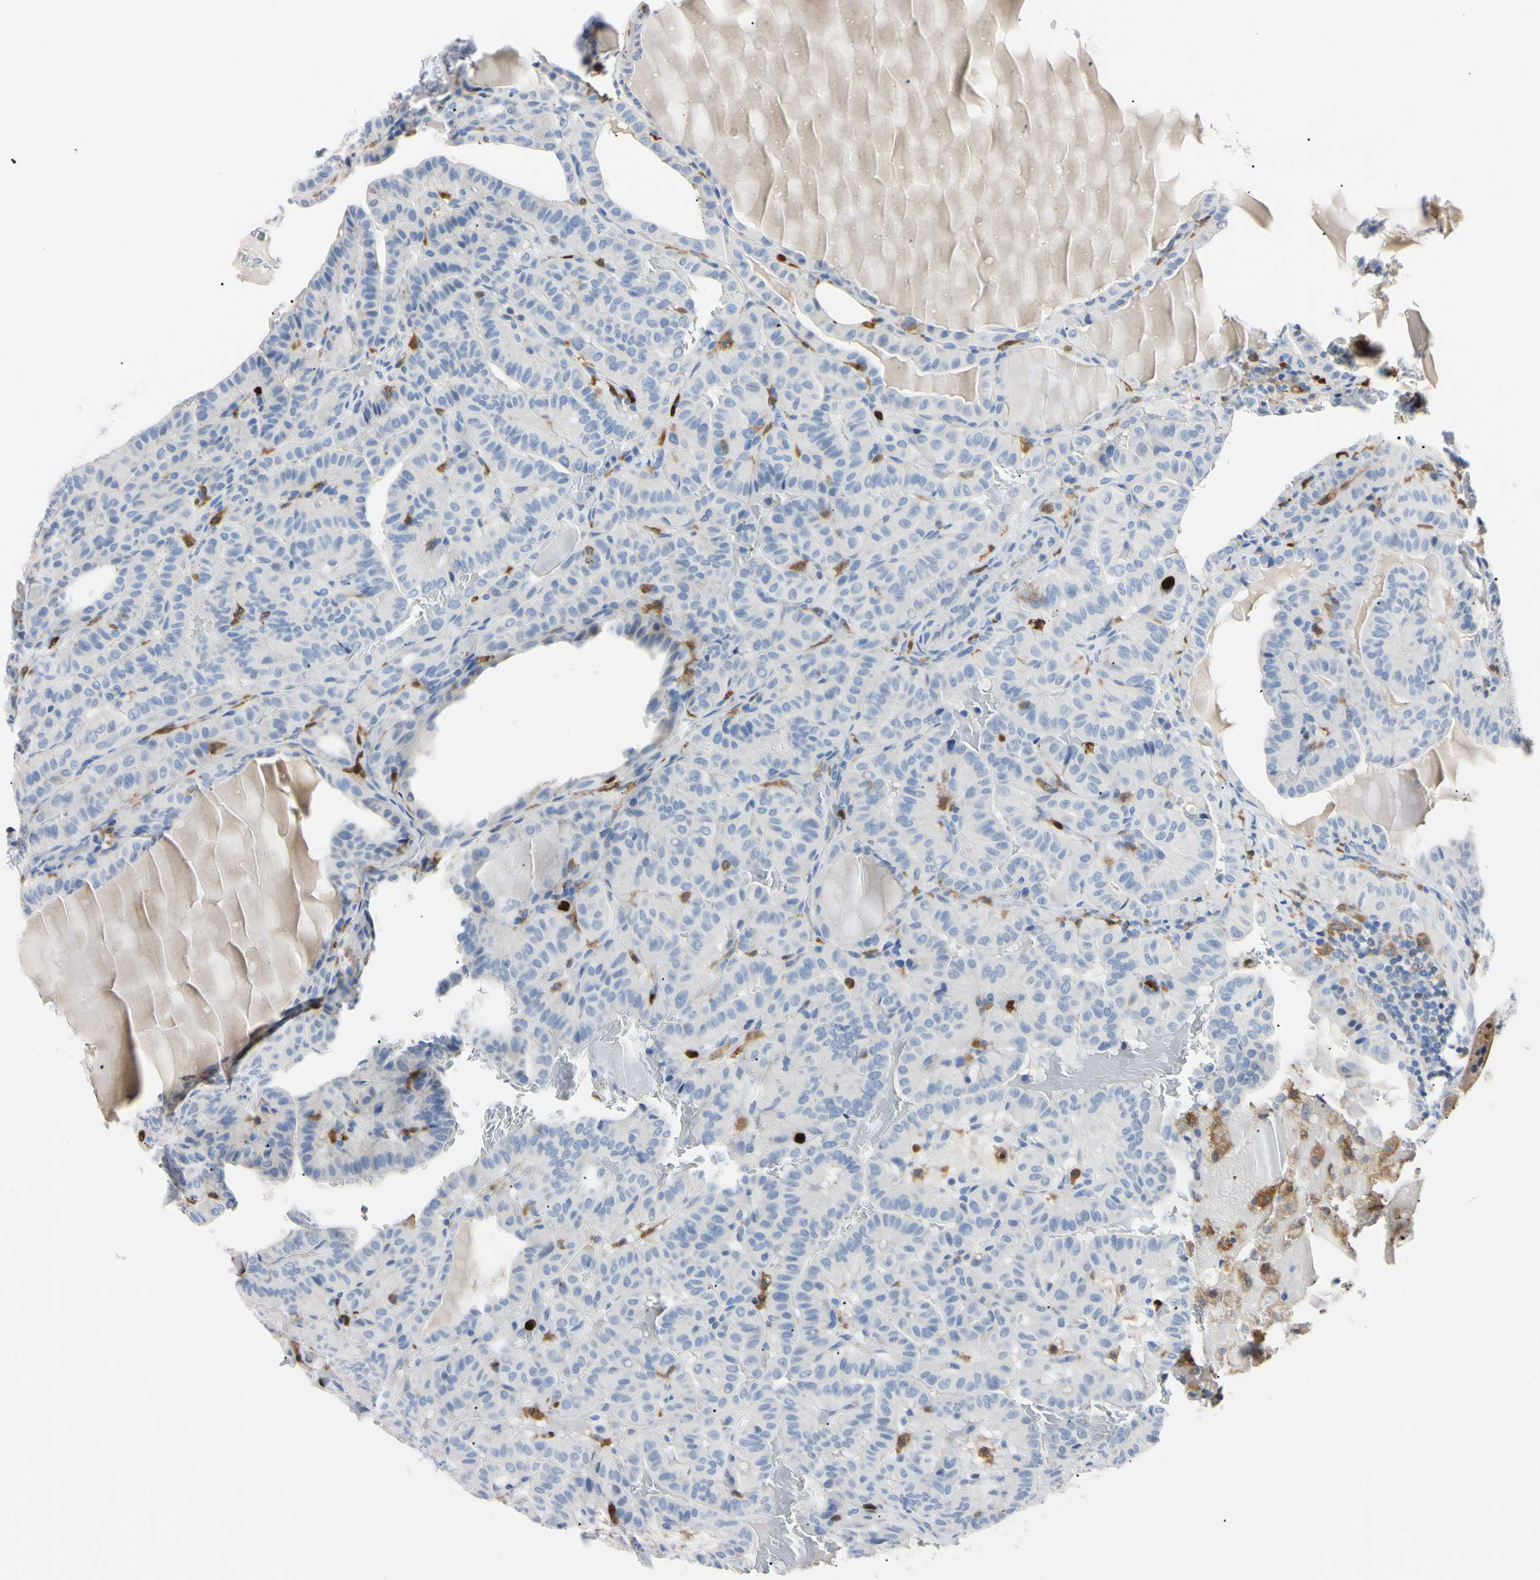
{"staining": {"intensity": "negative", "quantity": "none", "location": "none"}, "tissue": "thyroid cancer", "cell_type": "Tumor cells", "image_type": "cancer", "snomed": [{"axis": "morphology", "description": "Papillary adenocarcinoma, NOS"}, {"axis": "topography", "description": "Thyroid gland"}], "caption": "This is a image of immunohistochemistry (IHC) staining of thyroid cancer (papillary adenocarcinoma), which shows no staining in tumor cells.", "gene": "NCF4", "patient": {"sex": "male", "age": 77}}